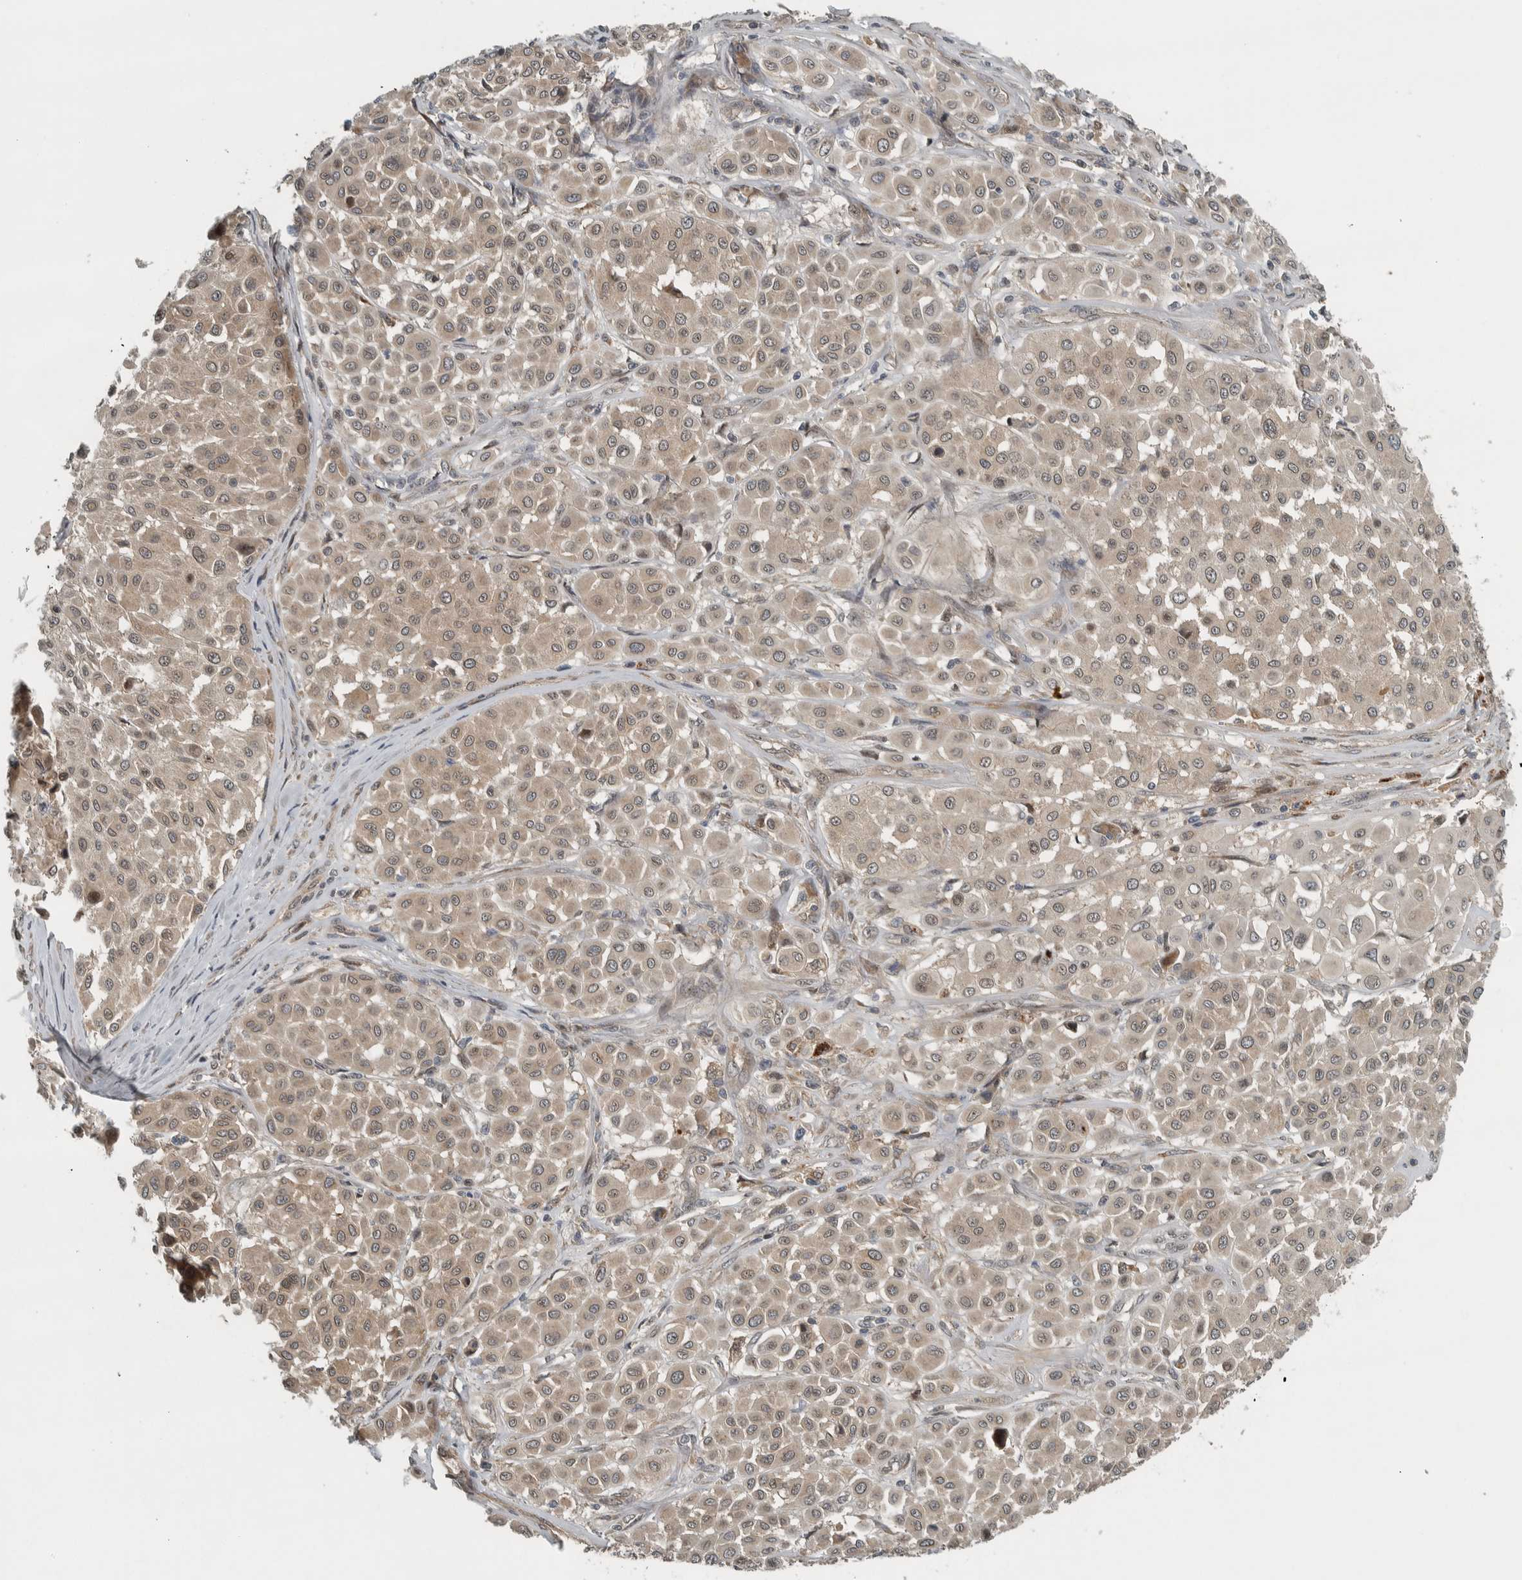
{"staining": {"intensity": "weak", "quantity": "<25%", "location": "cytoplasmic/membranous"}, "tissue": "melanoma", "cell_type": "Tumor cells", "image_type": "cancer", "snomed": [{"axis": "morphology", "description": "Malignant melanoma, Metastatic site"}, {"axis": "topography", "description": "Soft tissue"}], "caption": "Tumor cells are negative for brown protein staining in melanoma.", "gene": "XPO5", "patient": {"sex": "male", "age": 41}}